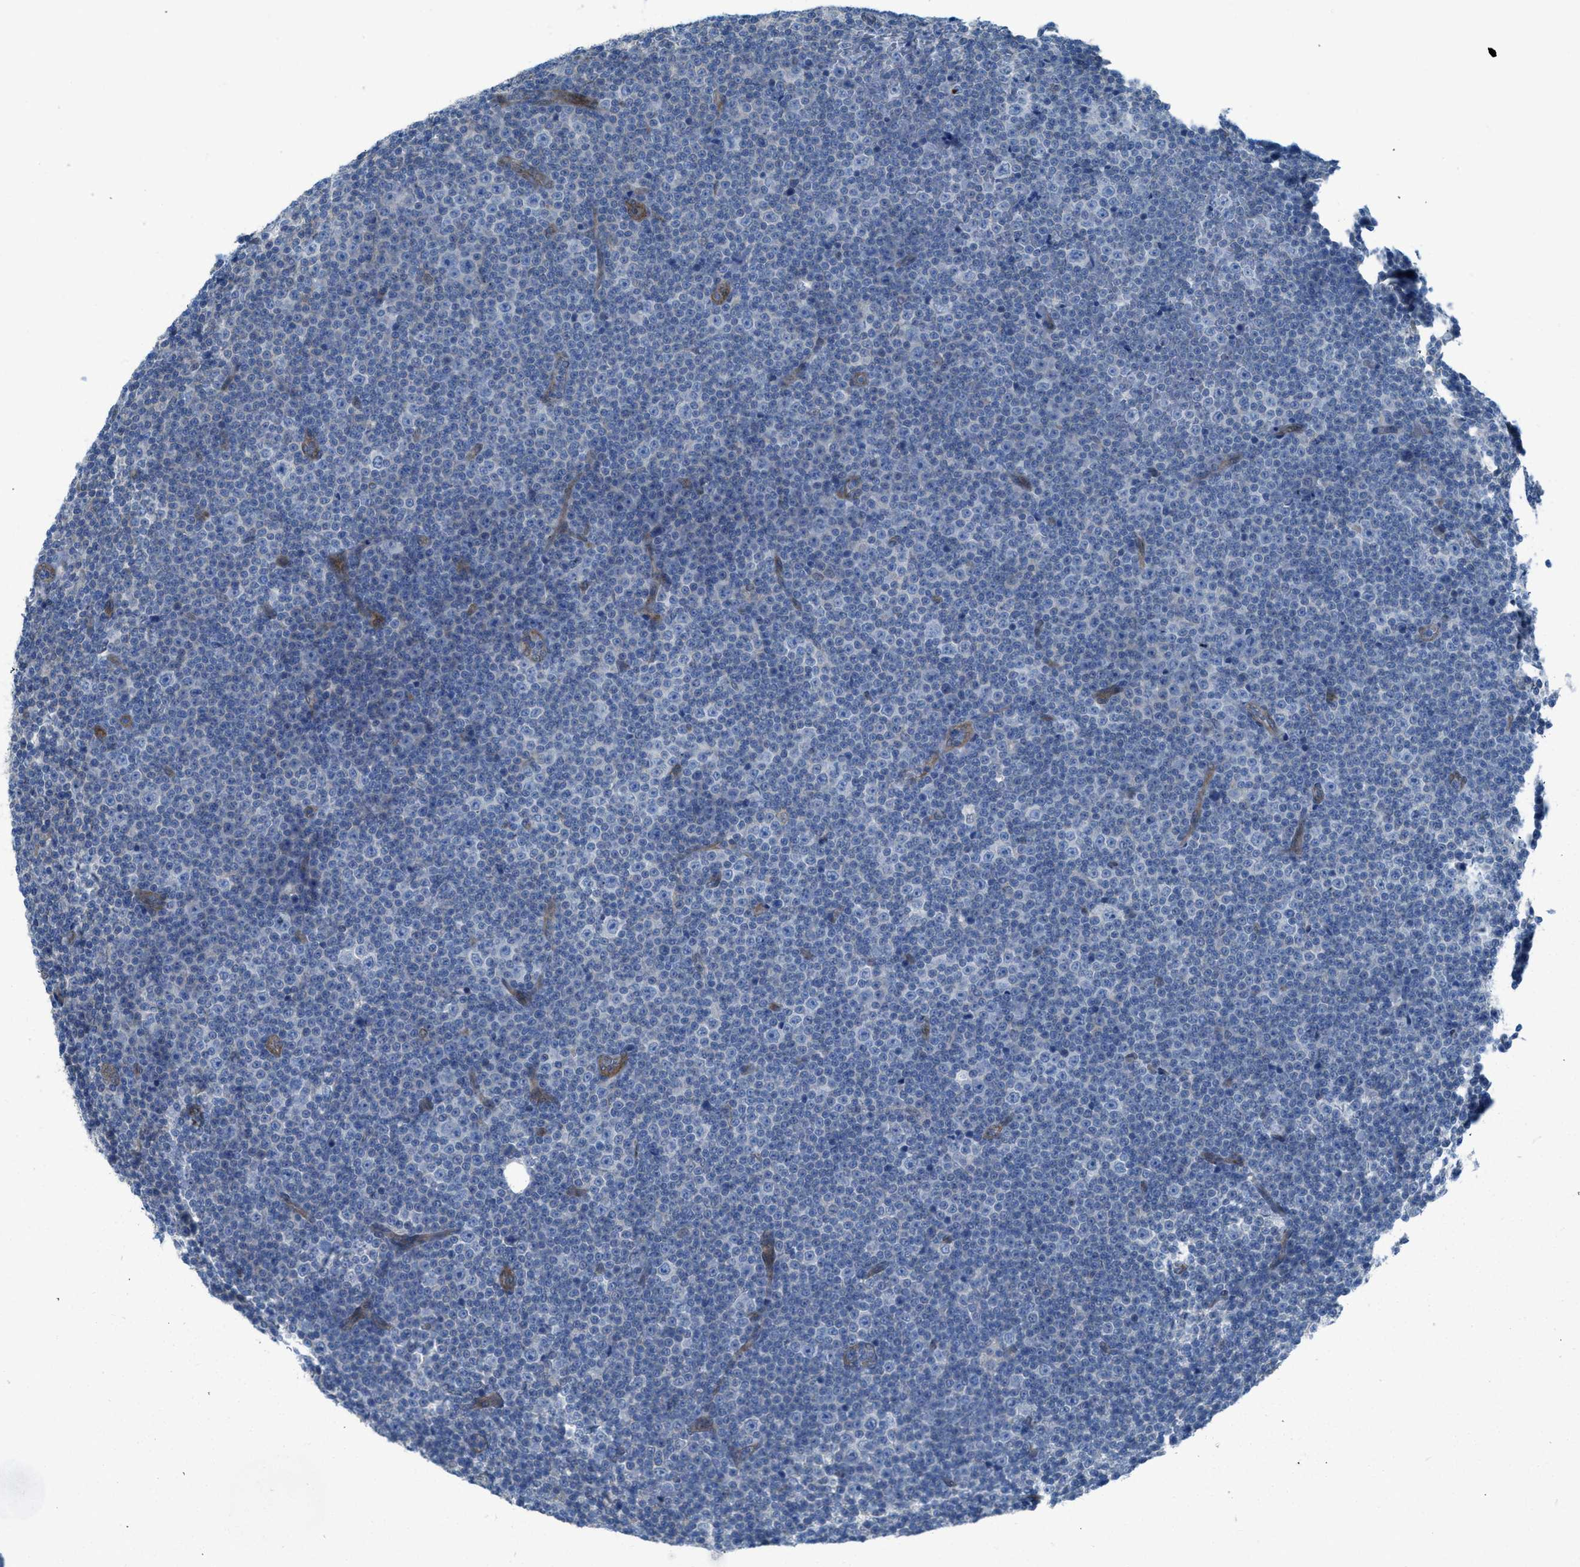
{"staining": {"intensity": "negative", "quantity": "none", "location": "none"}, "tissue": "lymphoma", "cell_type": "Tumor cells", "image_type": "cancer", "snomed": [{"axis": "morphology", "description": "Malignant lymphoma, non-Hodgkin's type, Low grade"}, {"axis": "topography", "description": "Lymph node"}], "caption": "Tumor cells show no significant protein expression in lymphoma. (IHC, brightfield microscopy, high magnification).", "gene": "PRKN", "patient": {"sex": "female", "age": 67}}